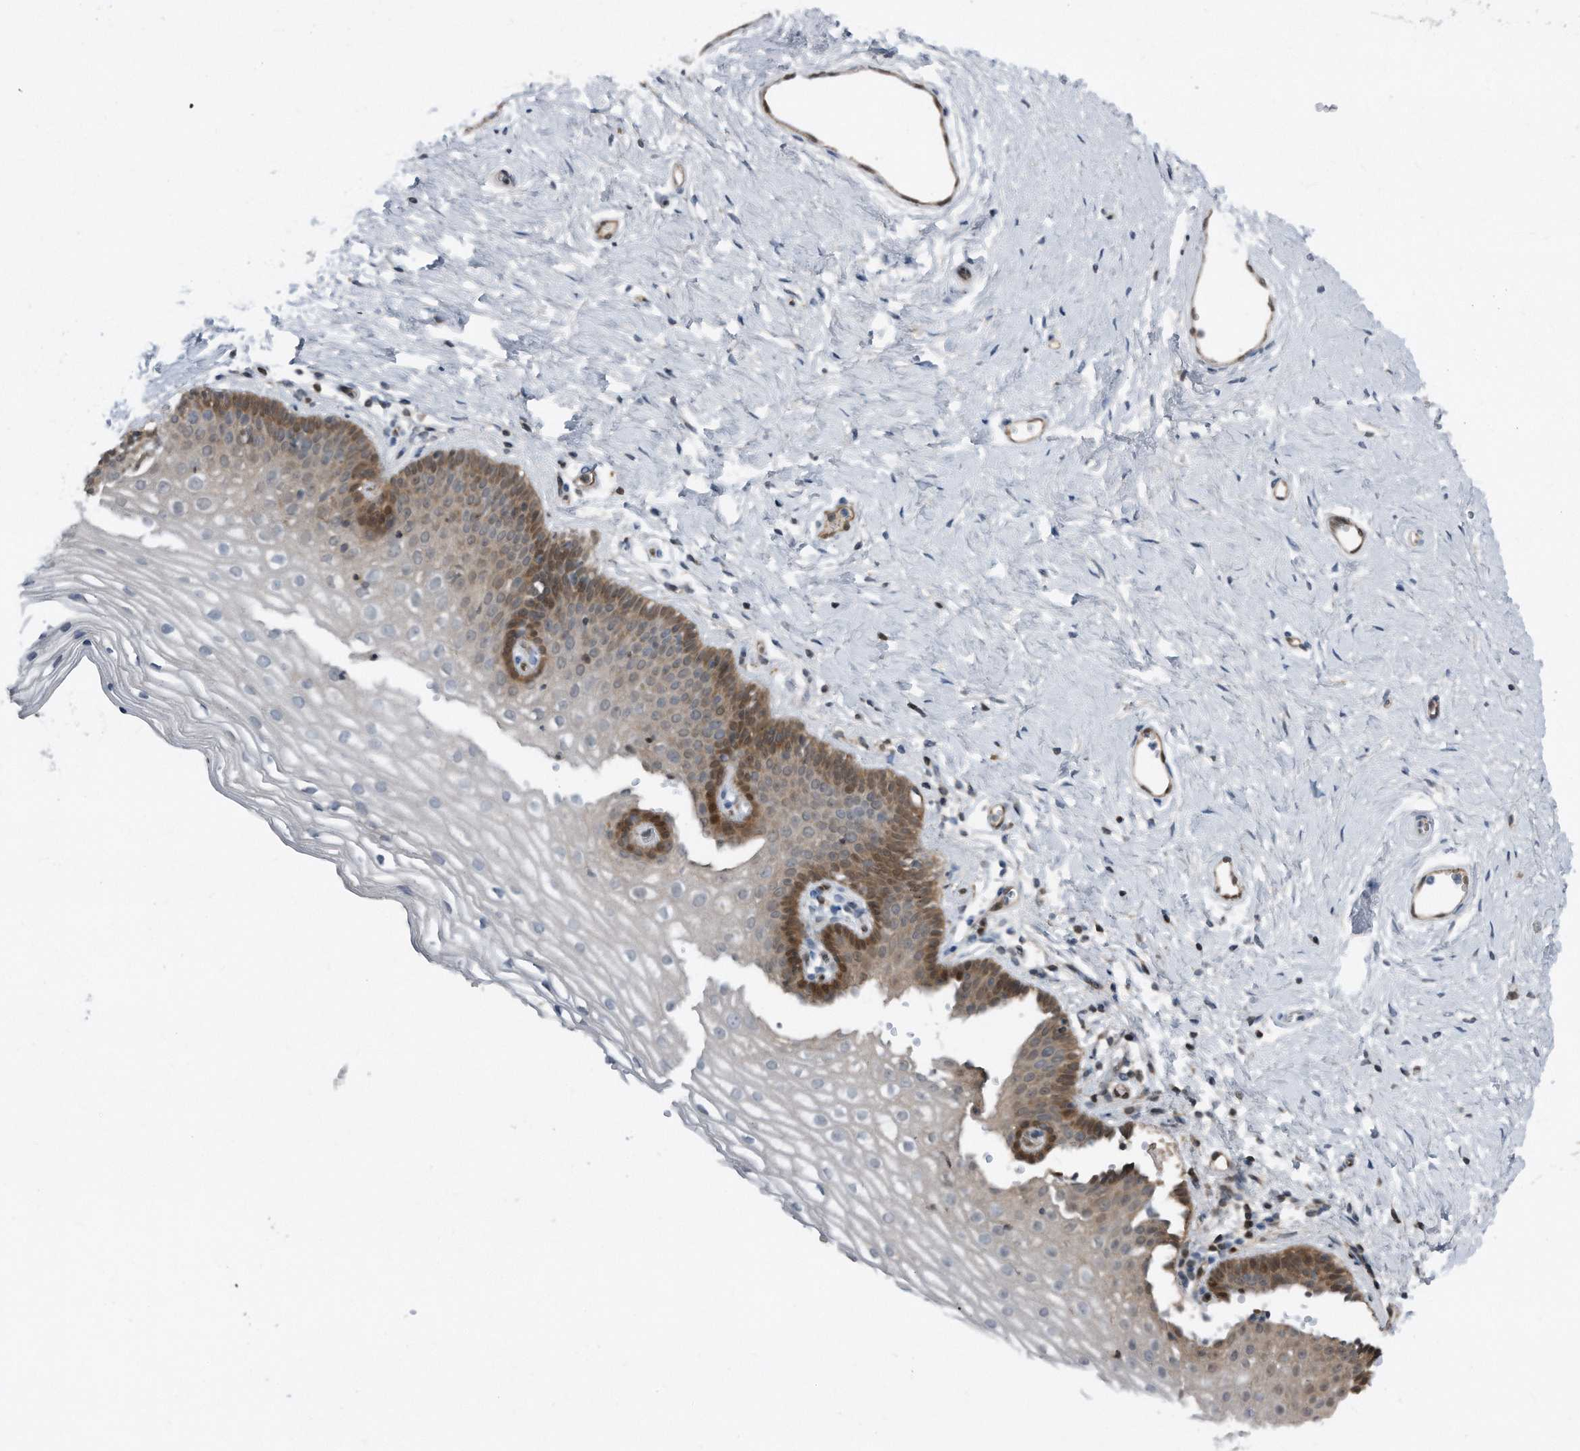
{"staining": {"intensity": "moderate", "quantity": "<25%", "location": "cytoplasmic/membranous"}, "tissue": "vagina", "cell_type": "Squamous epithelial cells", "image_type": "normal", "snomed": [{"axis": "morphology", "description": "Normal tissue, NOS"}, {"axis": "topography", "description": "Vagina"}], "caption": "IHC photomicrograph of benign human vagina stained for a protein (brown), which exhibits low levels of moderate cytoplasmic/membranous expression in about <25% of squamous epithelial cells.", "gene": "MAP2K6", "patient": {"sex": "female", "age": 32}}